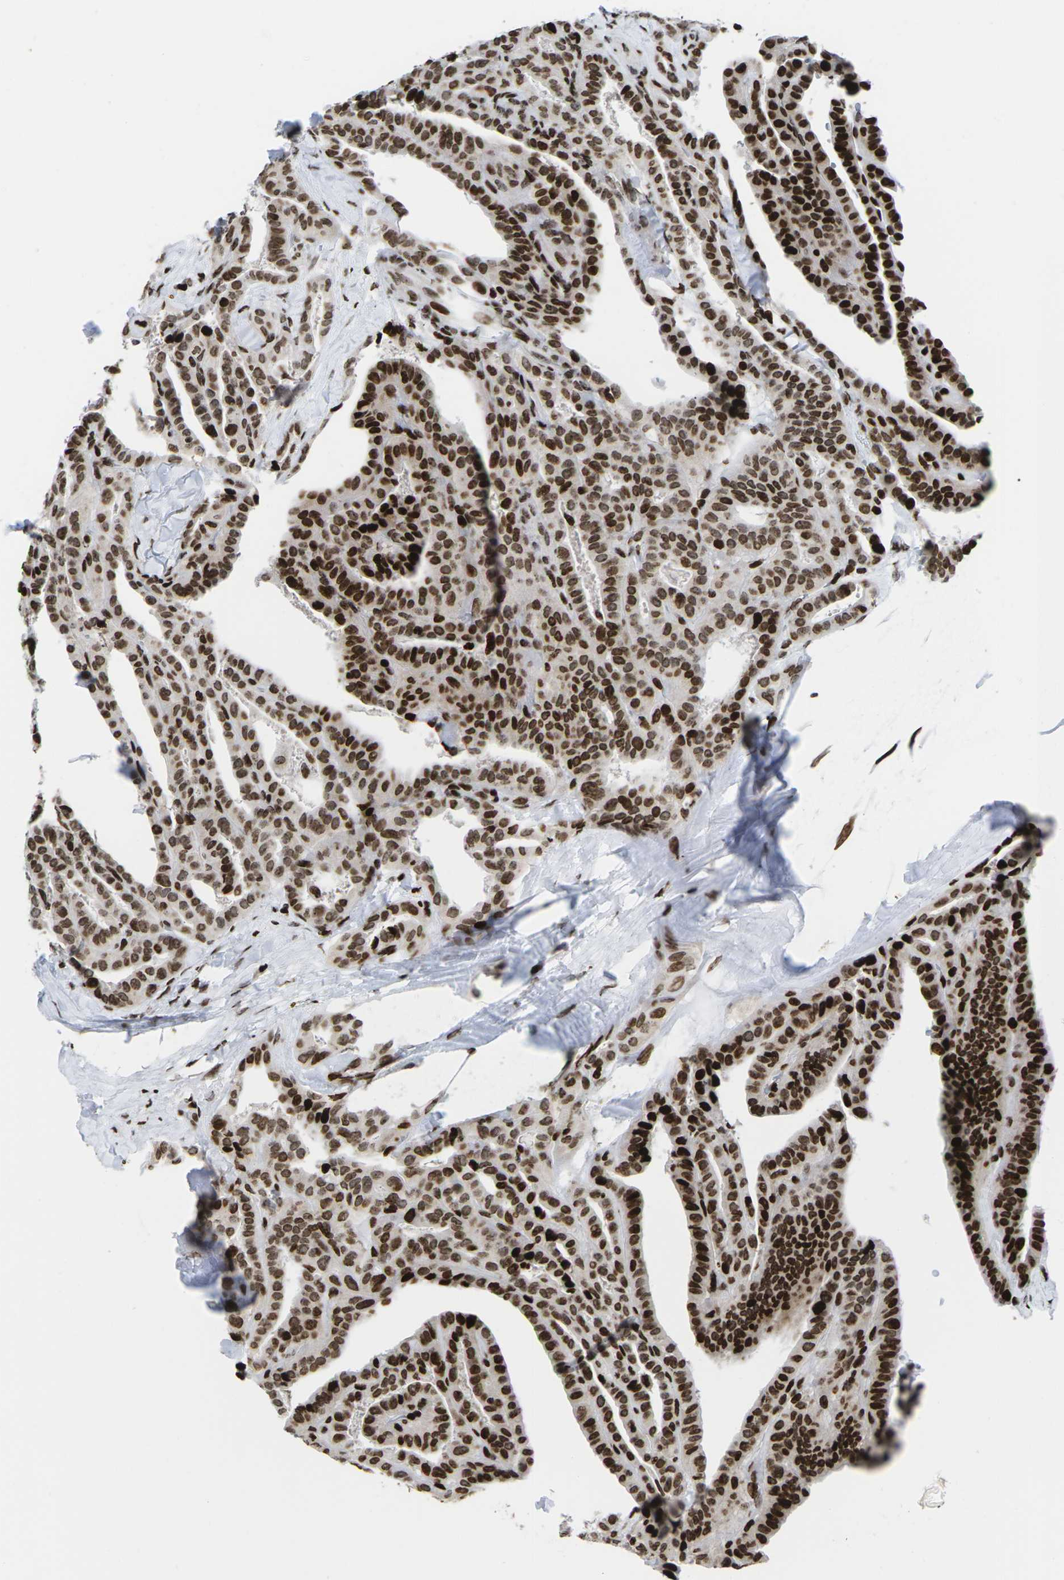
{"staining": {"intensity": "strong", "quantity": ">75%", "location": "nuclear"}, "tissue": "thyroid cancer", "cell_type": "Tumor cells", "image_type": "cancer", "snomed": [{"axis": "morphology", "description": "Papillary adenocarcinoma, NOS"}, {"axis": "topography", "description": "Thyroid gland"}], "caption": "Thyroid cancer (papillary adenocarcinoma) stained with a protein marker exhibits strong staining in tumor cells.", "gene": "H1-4", "patient": {"sex": "male", "age": 77}}